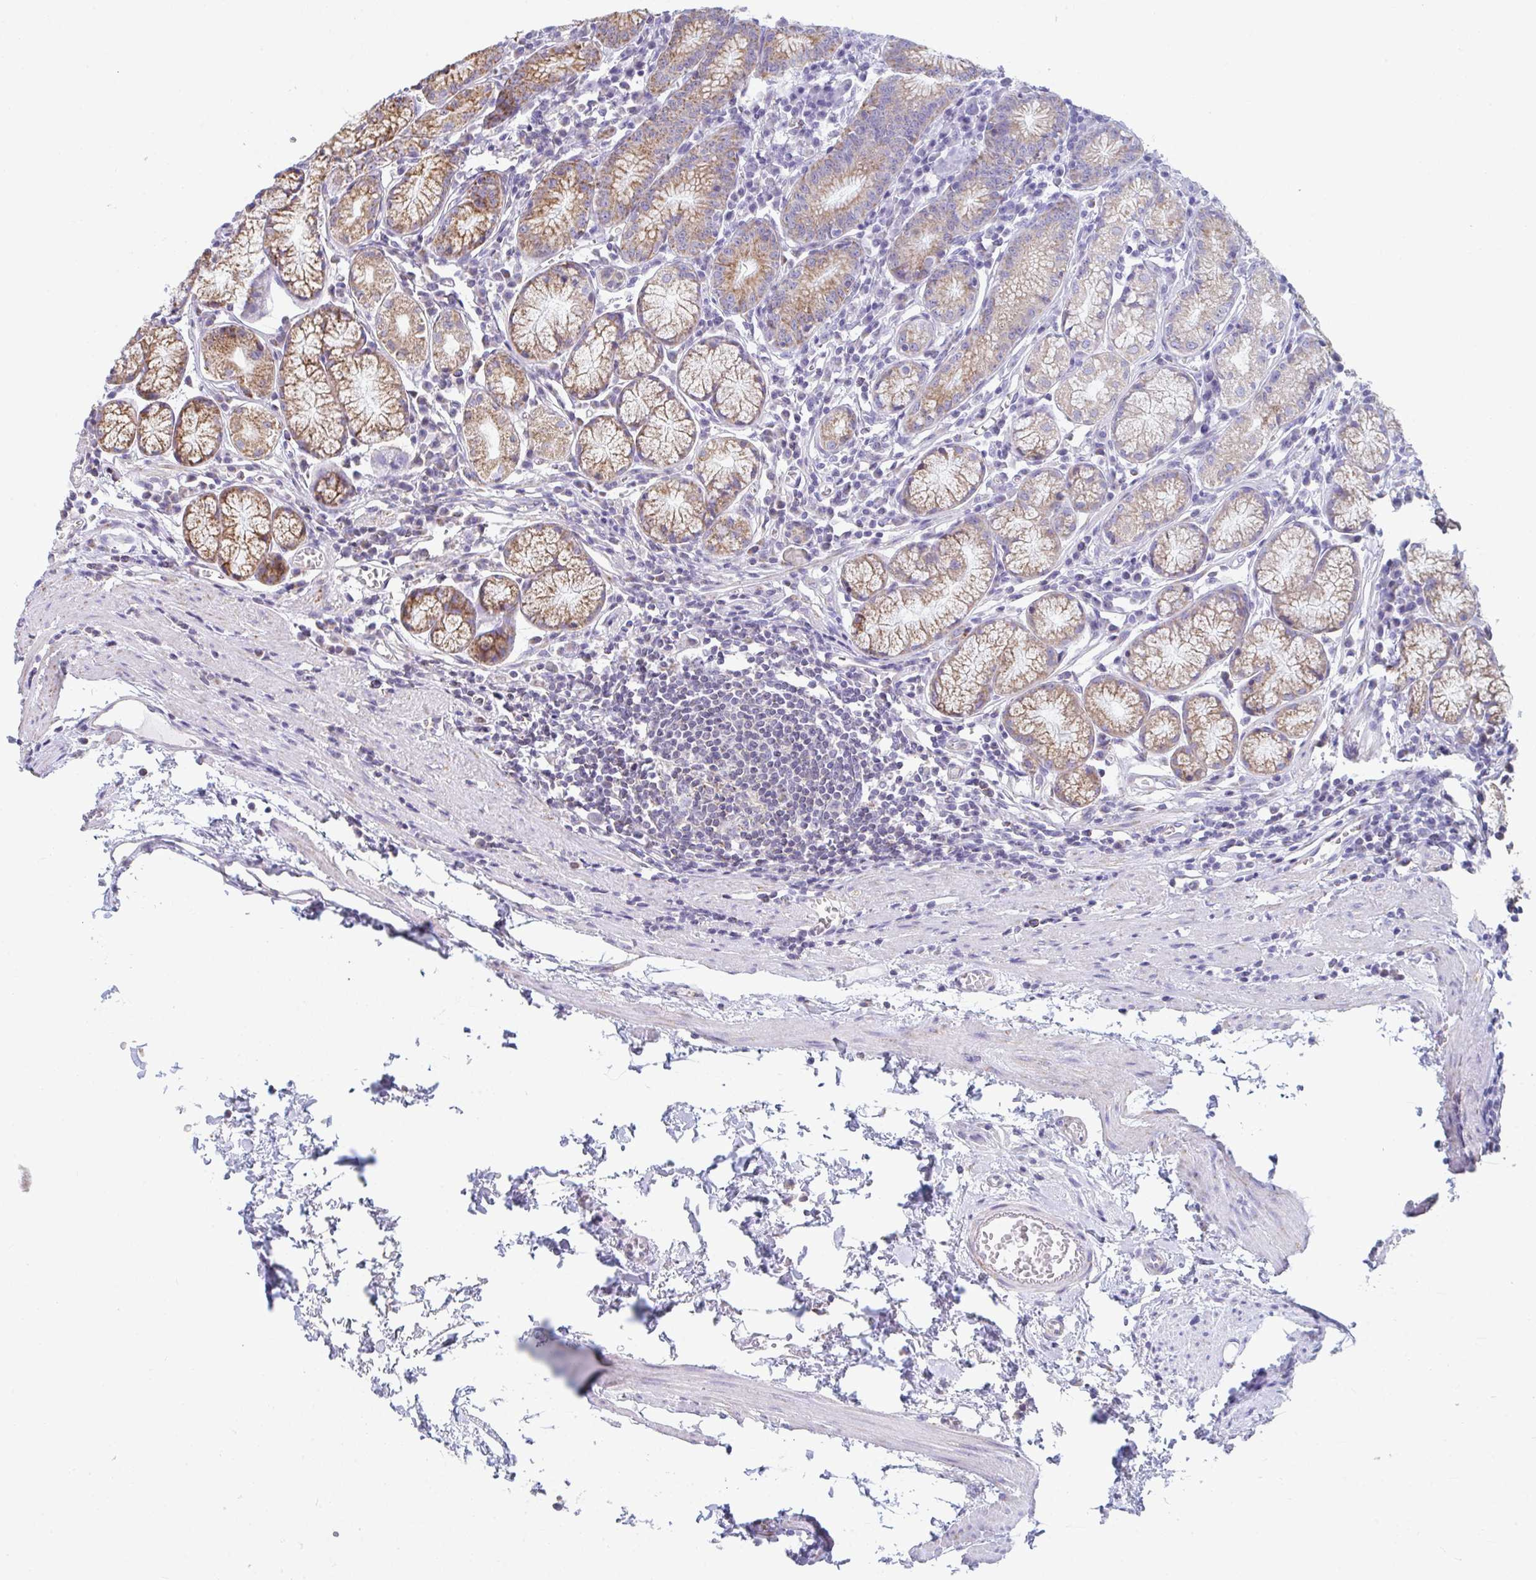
{"staining": {"intensity": "moderate", "quantity": "25%-75%", "location": "cytoplasmic/membranous"}, "tissue": "stomach", "cell_type": "Glandular cells", "image_type": "normal", "snomed": [{"axis": "morphology", "description": "Normal tissue, NOS"}, {"axis": "topography", "description": "Stomach"}], "caption": "This photomicrograph demonstrates benign stomach stained with immunohistochemistry (IHC) to label a protein in brown. The cytoplasmic/membranous of glandular cells show moderate positivity for the protein. Nuclei are counter-stained blue.", "gene": "FAHD1", "patient": {"sex": "male", "age": 55}}